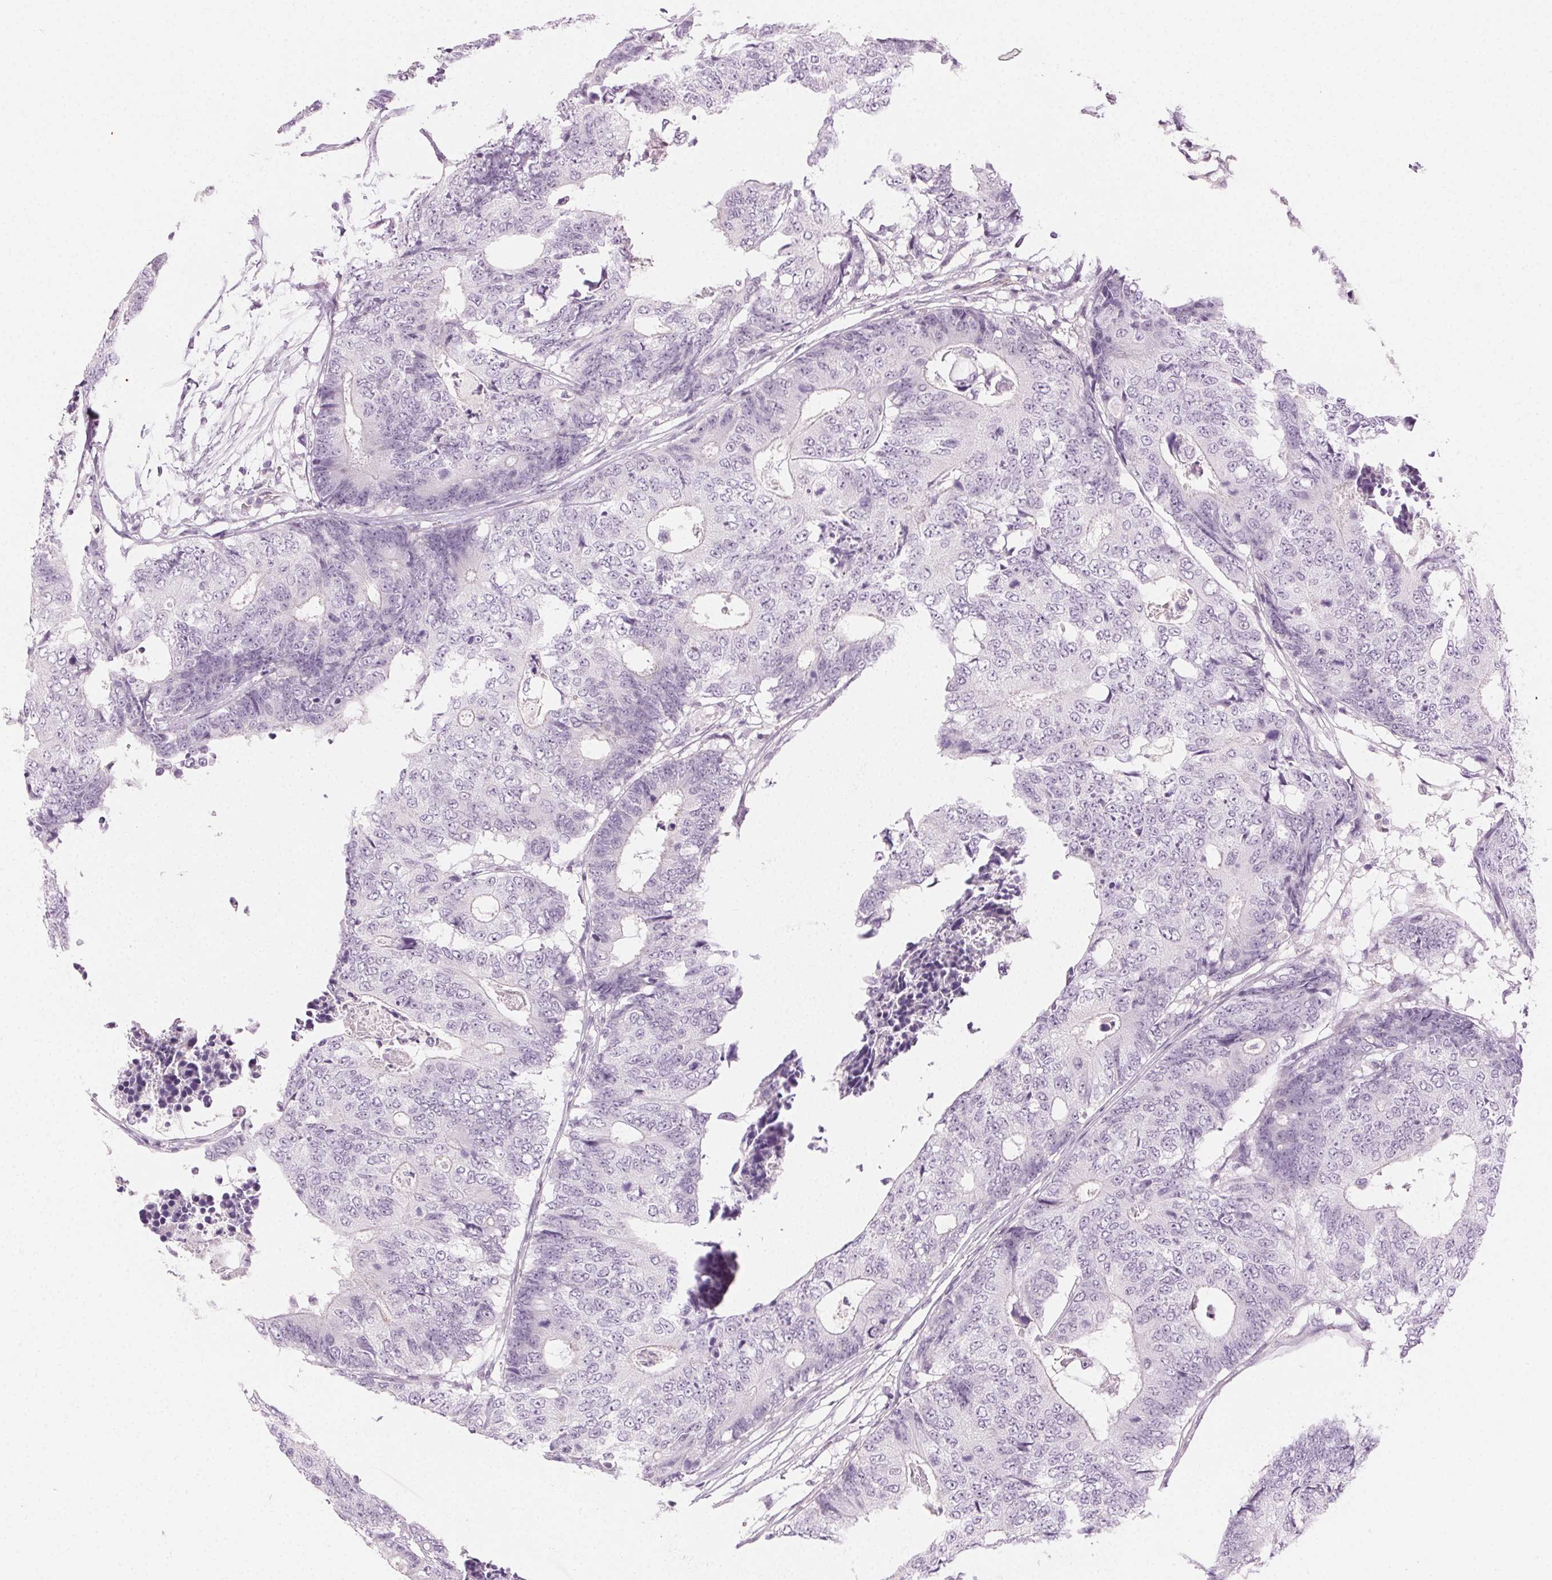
{"staining": {"intensity": "negative", "quantity": "none", "location": "none"}, "tissue": "colorectal cancer", "cell_type": "Tumor cells", "image_type": "cancer", "snomed": [{"axis": "morphology", "description": "Adenocarcinoma, NOS"}, {"axis": "topography", "description": "Colon"}], "caption": "A micrograph of colorectal adenocarcinoma stained for a protein displays no brown staining in tumor cells. (Immunohistochemistry (ihc), brightfield microscopy, high magnification).", "gene": "AIF1L", "patient": {"sex": "female", "age": 48}}